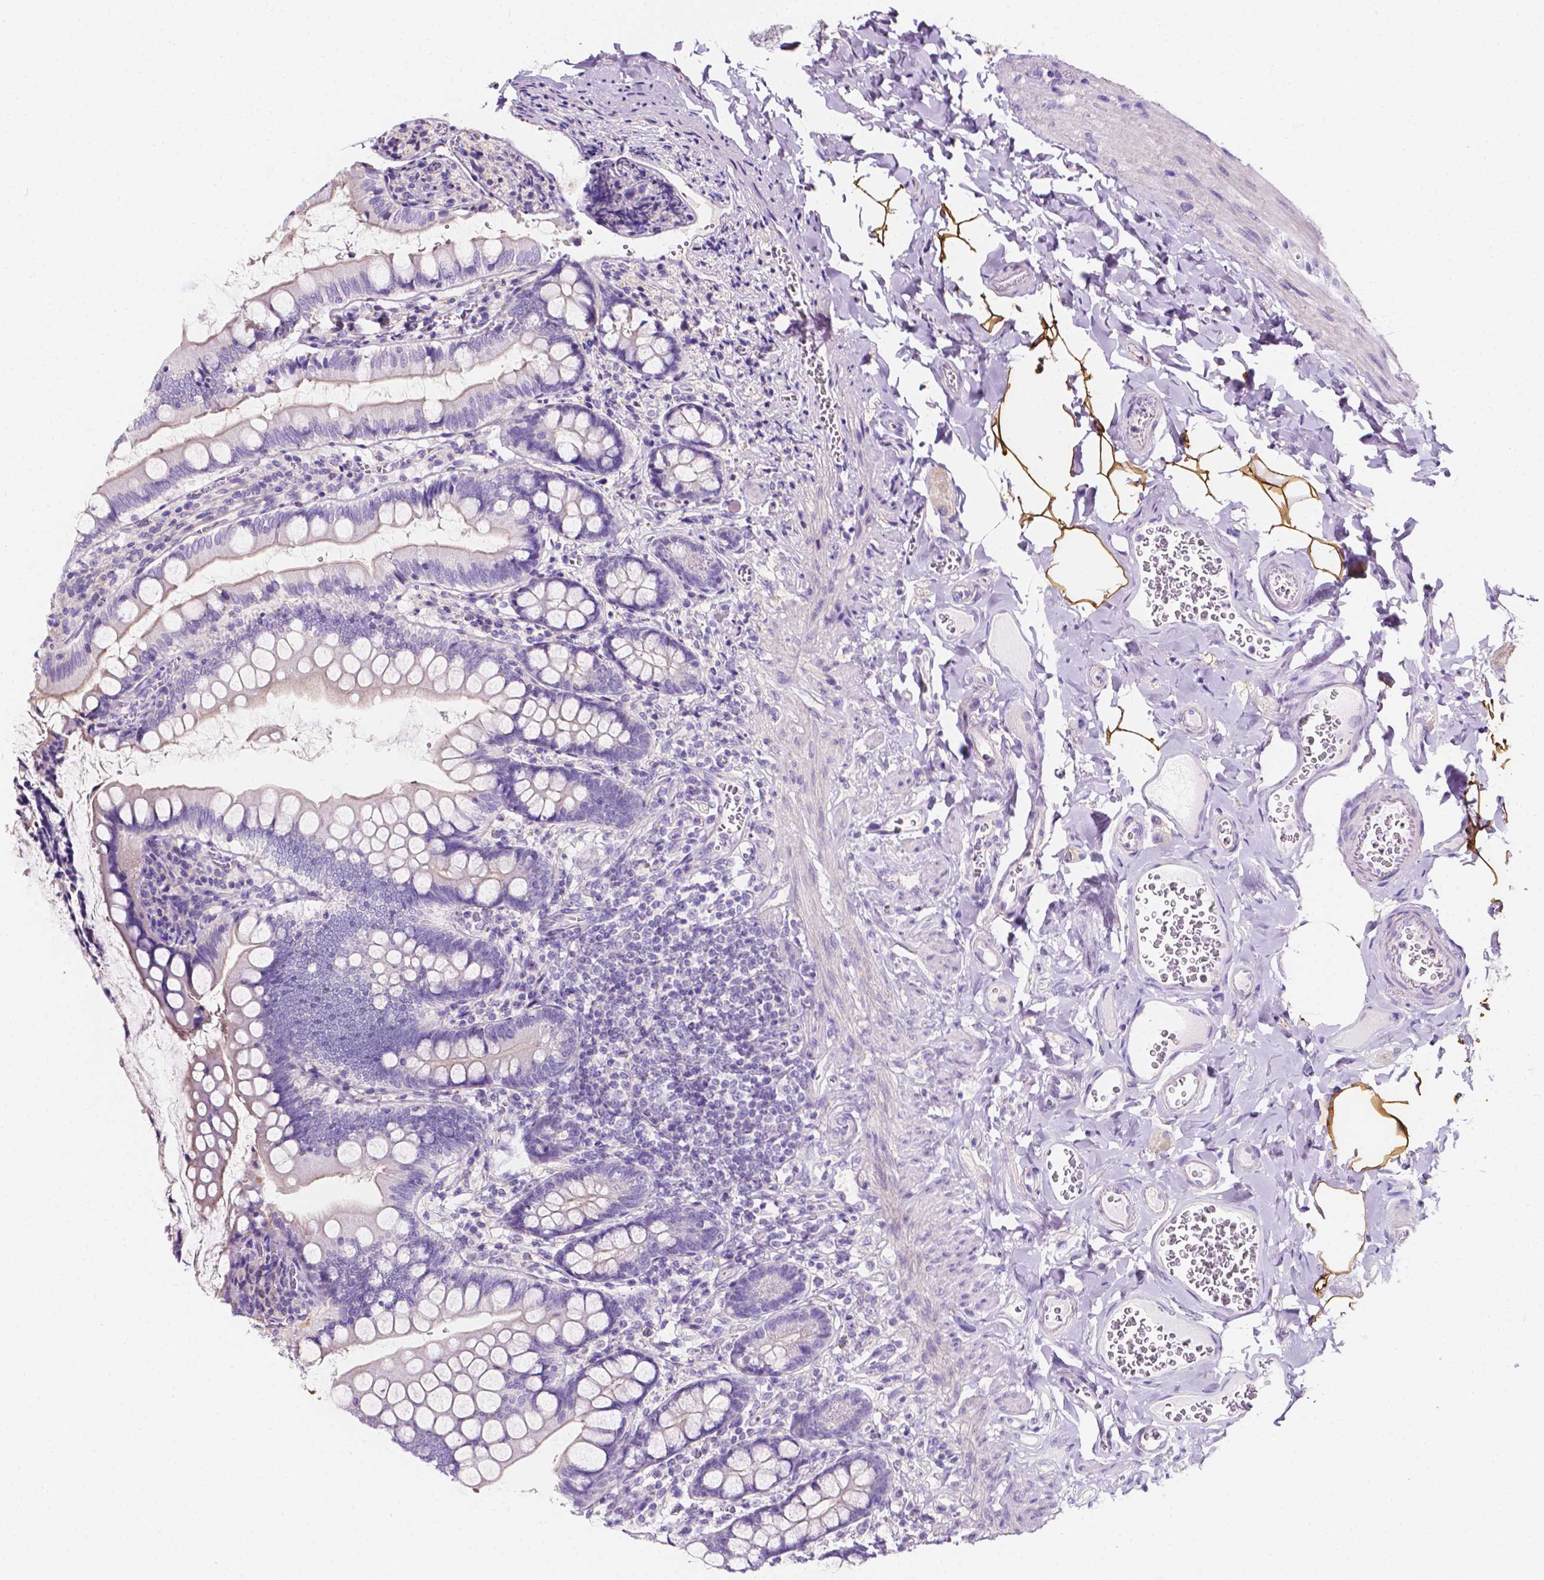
{"staining": {"intensity": "negative", "quantity": "none", "location": "none"}, "tissue": "small intestine", "cell_type": "Glandular cells", "image_type": "normal", "snomed": [{"axis": "morphology", "description": "Normal tissue, NOS"}, {"axis": "topography", "description": "Small intestine"}], "caption": "Small intestine was stained to show a protein in brown. There is no significant expression in glandular cells. (DAB IHC visualized using brightfield microscopy, high magnification).", "gene": "CLSTN2", "patient": {"sex": "female", "age": 56}}